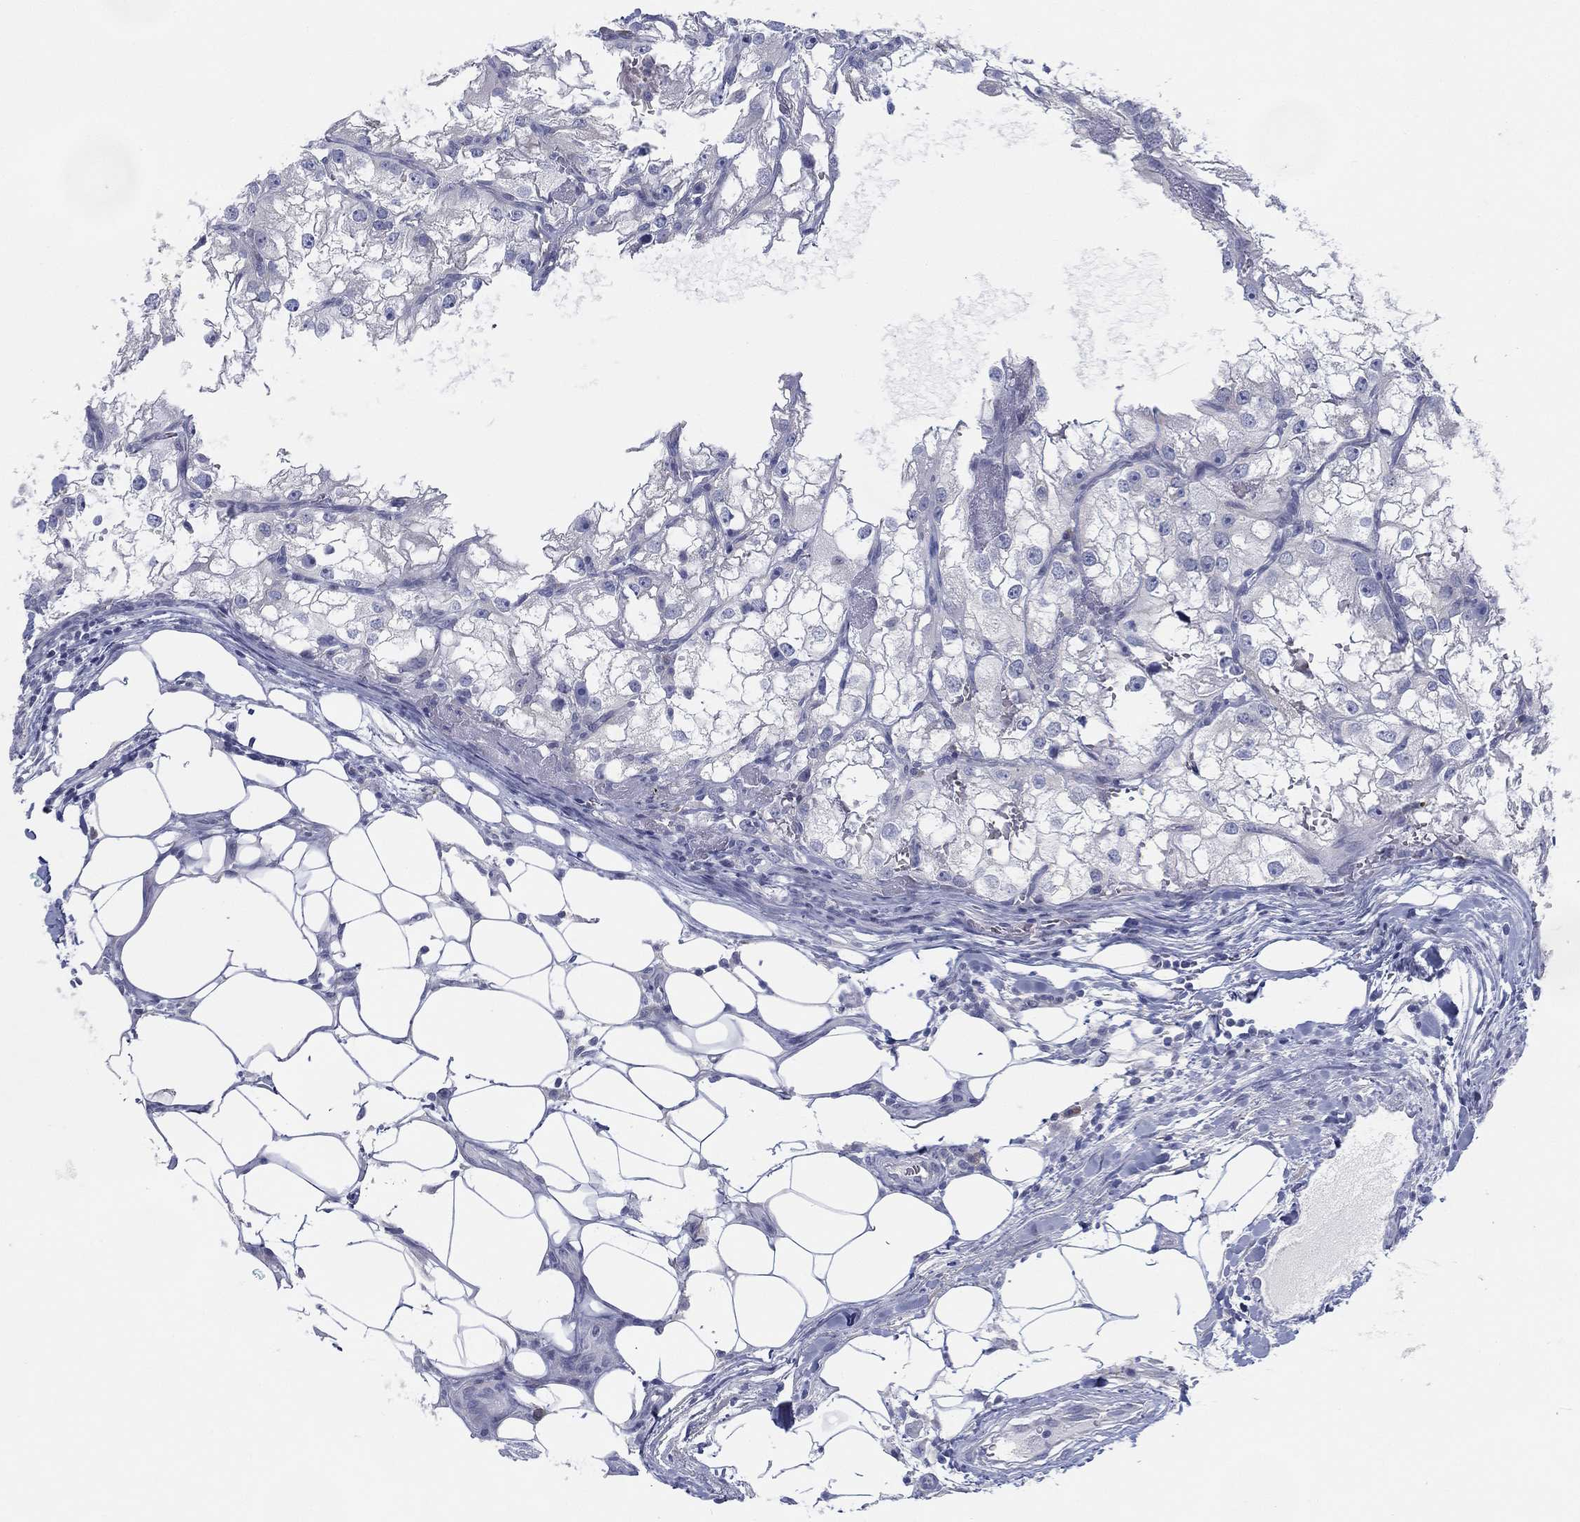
{"staining": {"intensity": "negative", "quantity": "none", "location": "none"}, "tissue": "renal cancer", "cell_type": "Tumor cells", "image_type": "cancer", "snomed": [{"axis": "morphology", "description": "Adenocarcinoma, NOS"}, {"axis": "topography", "description": "Kidney"}], "caption": "Image shows no protein staining in tumor cells of adenocarcinoma (renal) tissue.", "gene": "GCNA", "patient": {"sex": "male", "age": 59}}